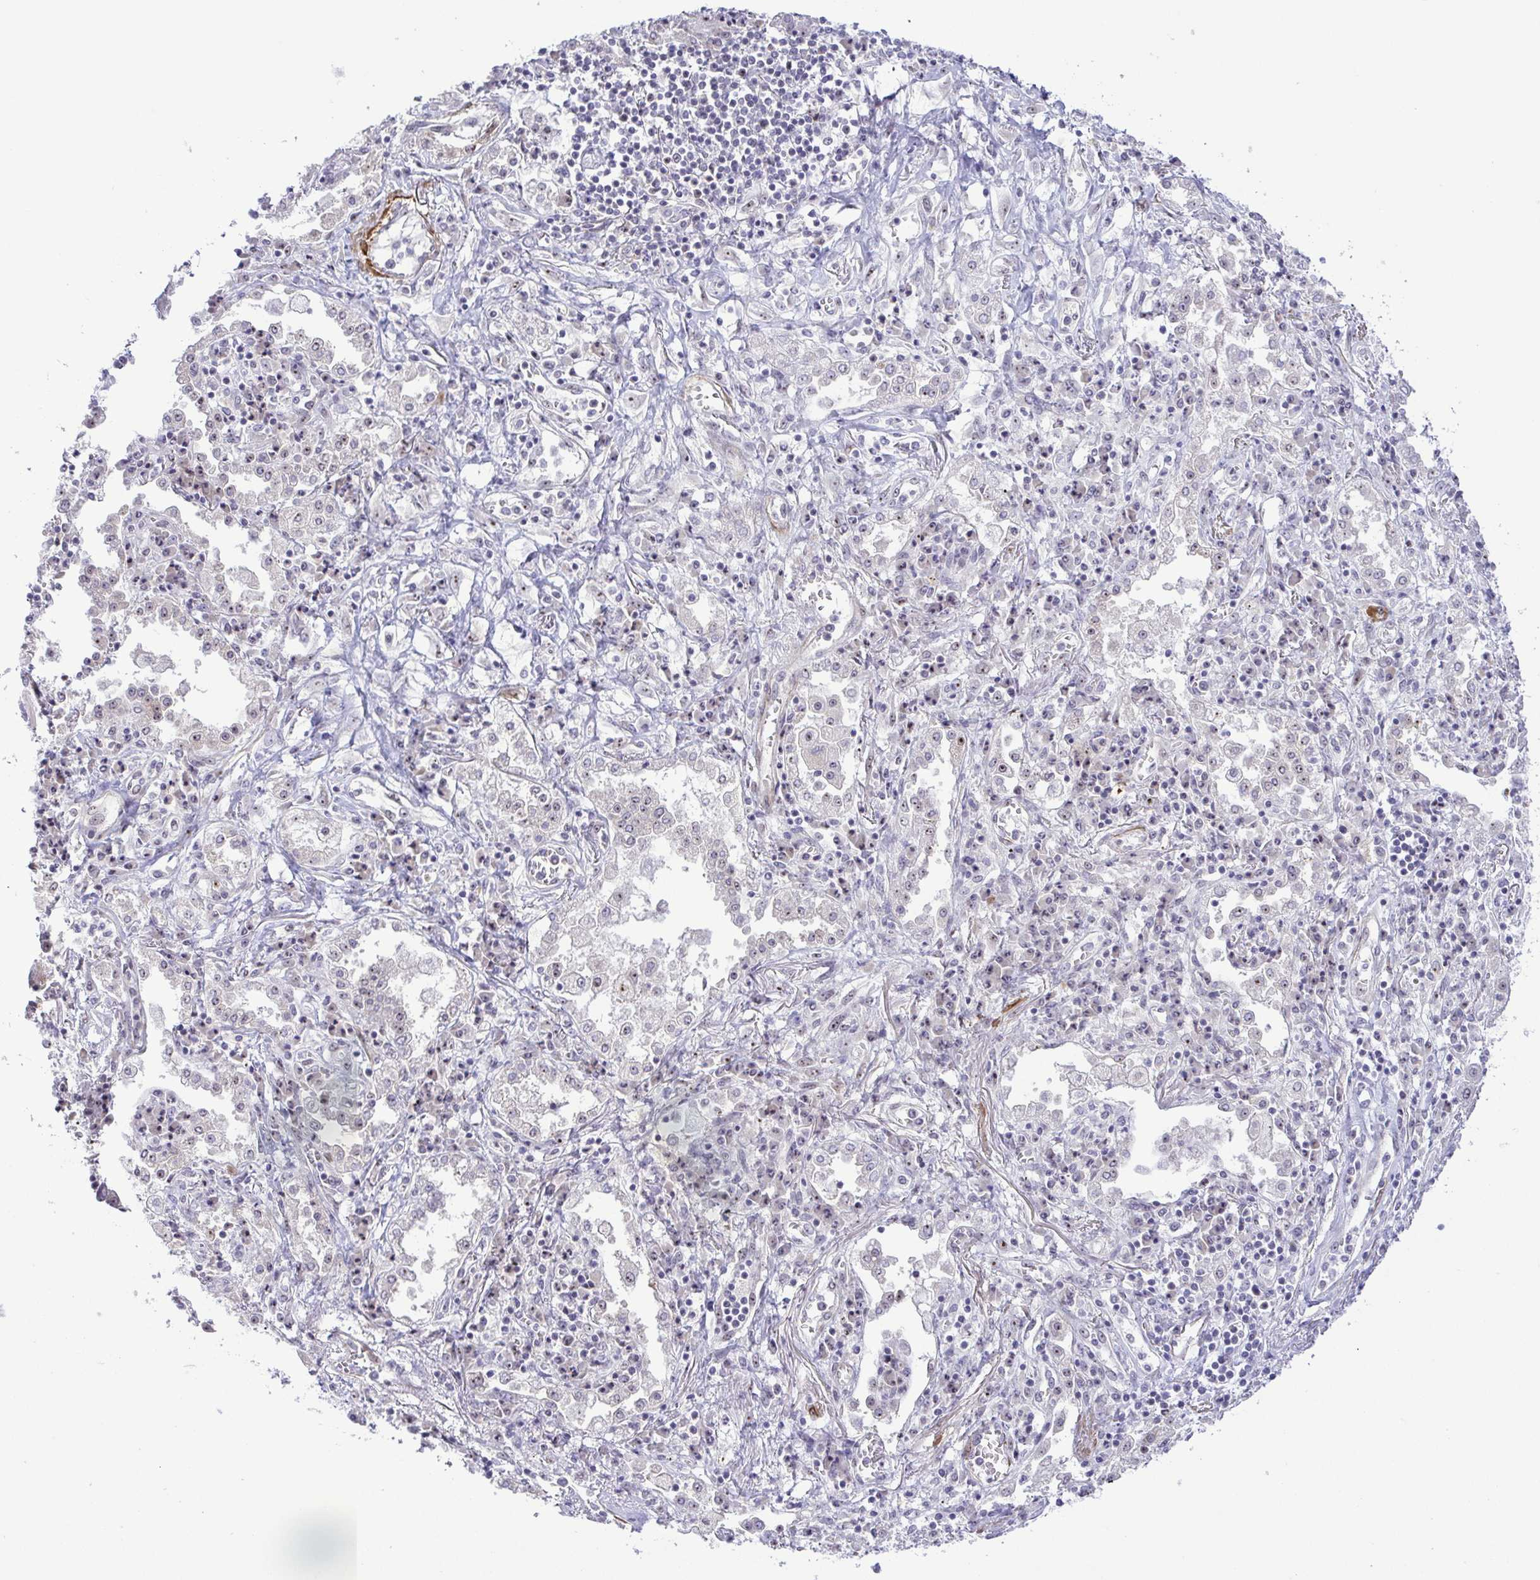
{"staining": {"intensity": "negative", "quantity": "none", "location": "none"}, "tissue": "lung cancer", "cell_type": "Tumor cells", "image_type": "cancer", "snomed": [{"axis": "morphology", "description": "Squamous cell carcinoma, NOS"}, {"axis": "morphology", "description": "Squamous cell carcinoma, metastatic, NOS"}, {"axis": "topography", "description": "Lung"}, {"axis": "topography", "description": "Pleura, NOS"}], "caption": "Image shows no significant protein positivity in tumor cells of lung cancer. Brightfield microscopy of immunohistochemistry (IHC) stained with DAB (3,3'-diaminobenzidine) (brown) and hematoxylin (blue), captured at high magnification.", "gene": "RSL24D1", "patient": {"sex": "male", "age": 72}}